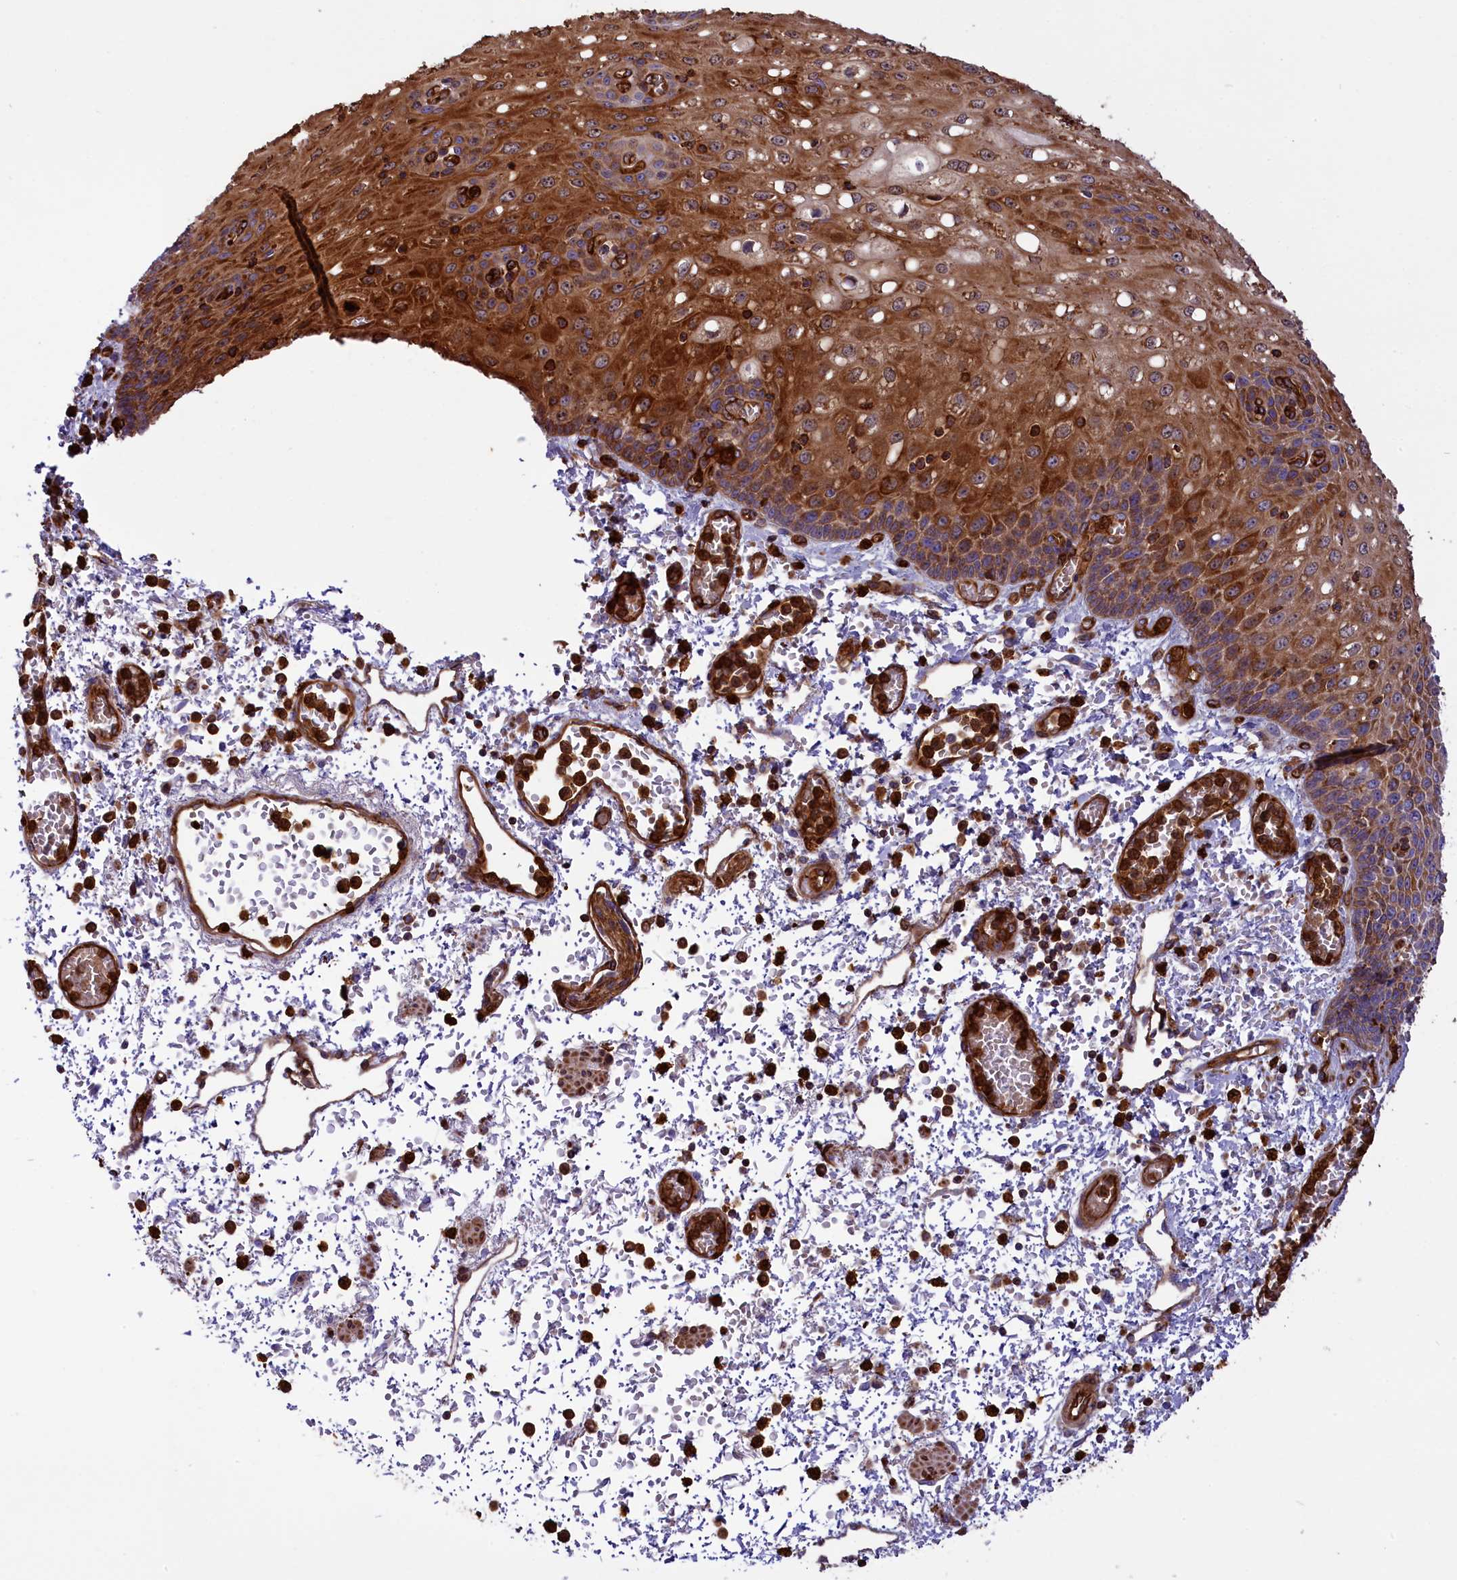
{"staining": {"intensity": "strong", "quantity": ">75%", "location": "cytoplasmic/membranous"}, "tissue": "esophagus", "cell_type": "Squamous epithelial cells", "image_type": "normal", "snomed": [{"axis": "morphology", "description": "Normal tissue, NOS"}, {"axis": "topography", "description": "Esophagus"}], "caption": "This photomicrograph displays unremarkable esophagus stained with immunohistochemistry to label a protein in brown. The cytoplasmic/membranous of squamous epithelial cells show strong positivity for the protein. Nuclei are counter-stained blue.", "gene": "CD99L2", "patient": {"sex": "male", "age": 81}}